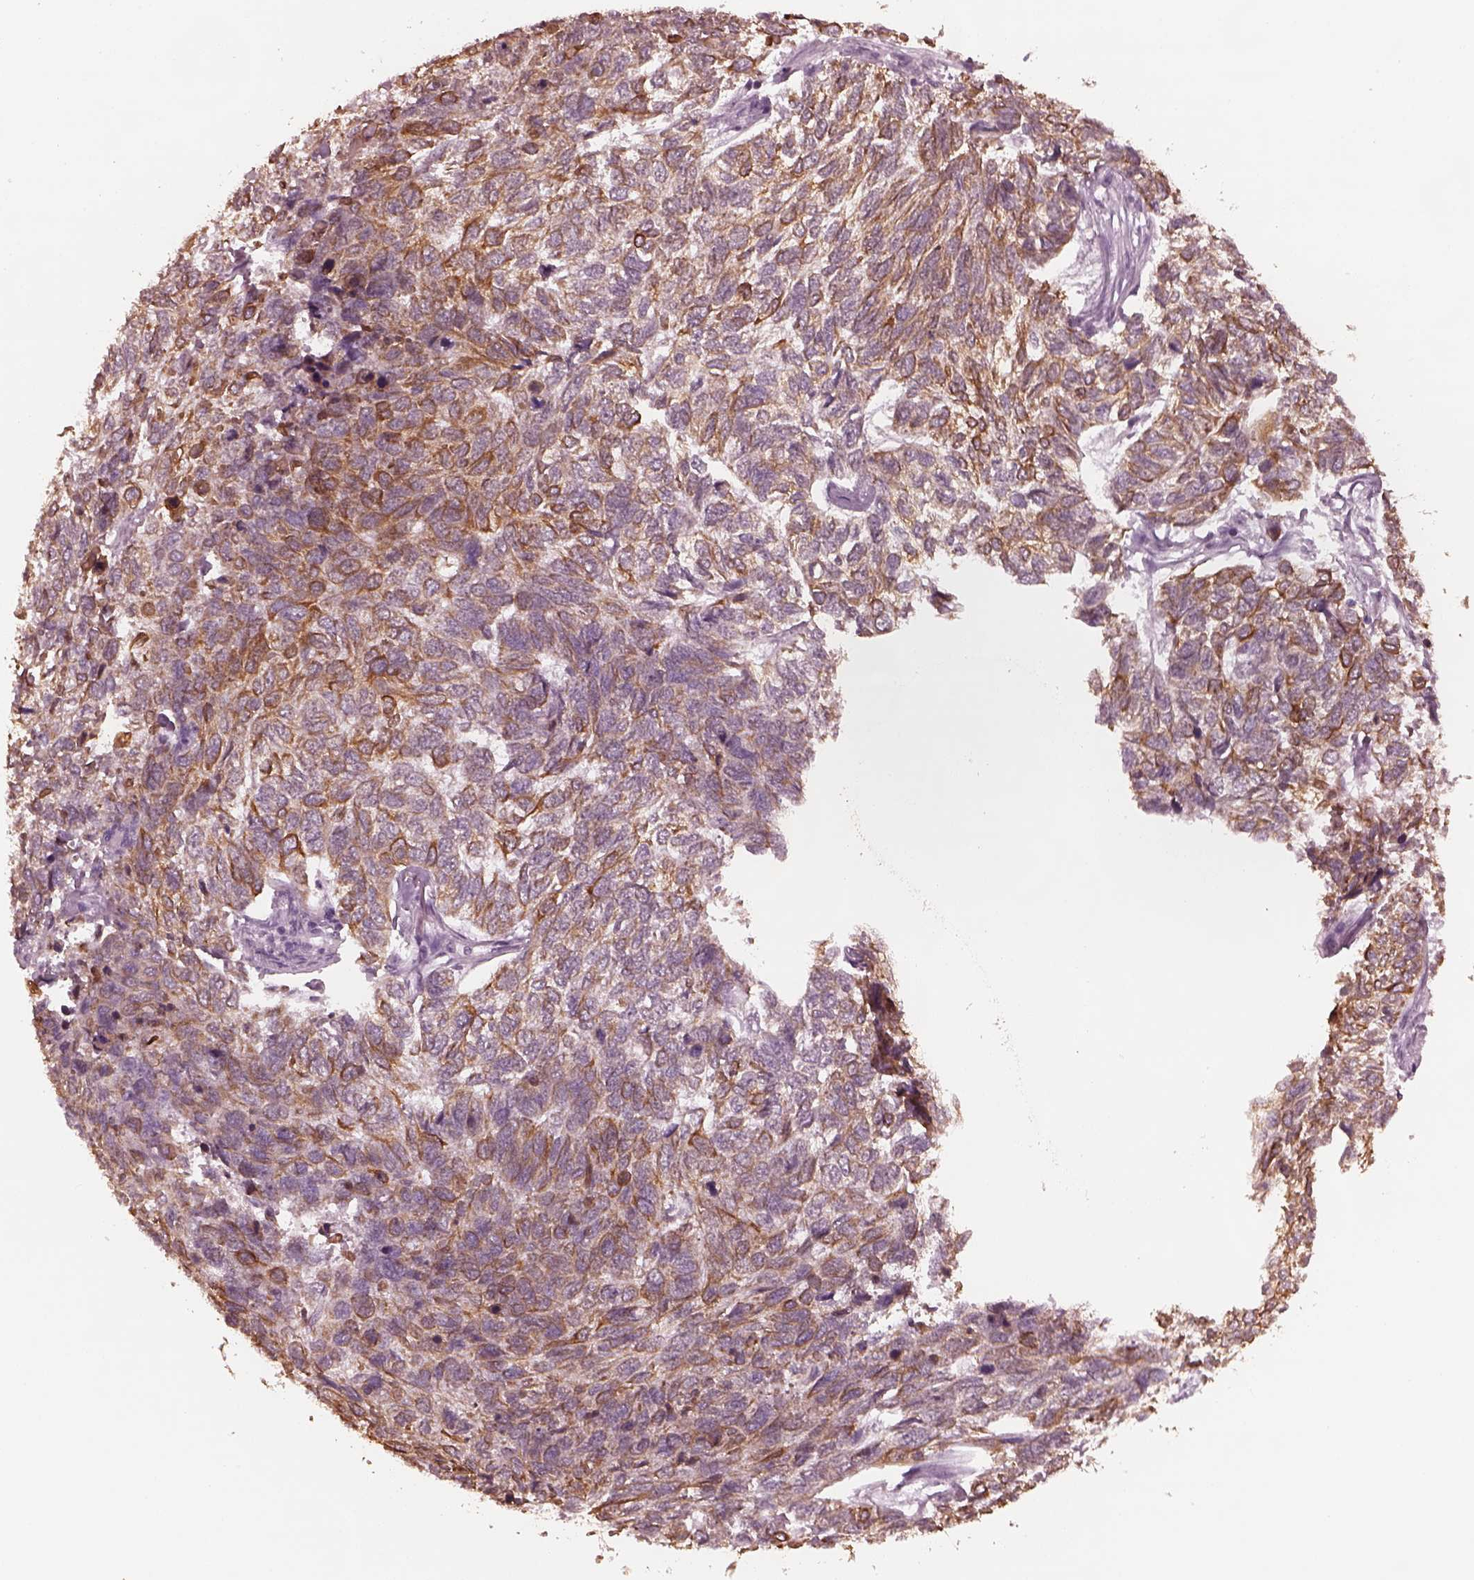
{"staining": {"intensity": "strong", "quantity": ">75%", "location": "cytoplasmic/membranous"}, "tissue": "skin cancer", "cell_type": "Tumor cells", "image_type": "cancer", "snomed": [{"axis": "morphology", "description": "Basal cell carcinoma"}, {"axis": "topography", "description": "Skin"}], "caption": "Immunohistochemical staining of basal cell carcinoma (skin) displays high levels of strong cytoplasmic/membranous protein expression in about >75% of tumor cells.", "gene": "KRT79", "patient": {"sex": "female", "age": 65}}